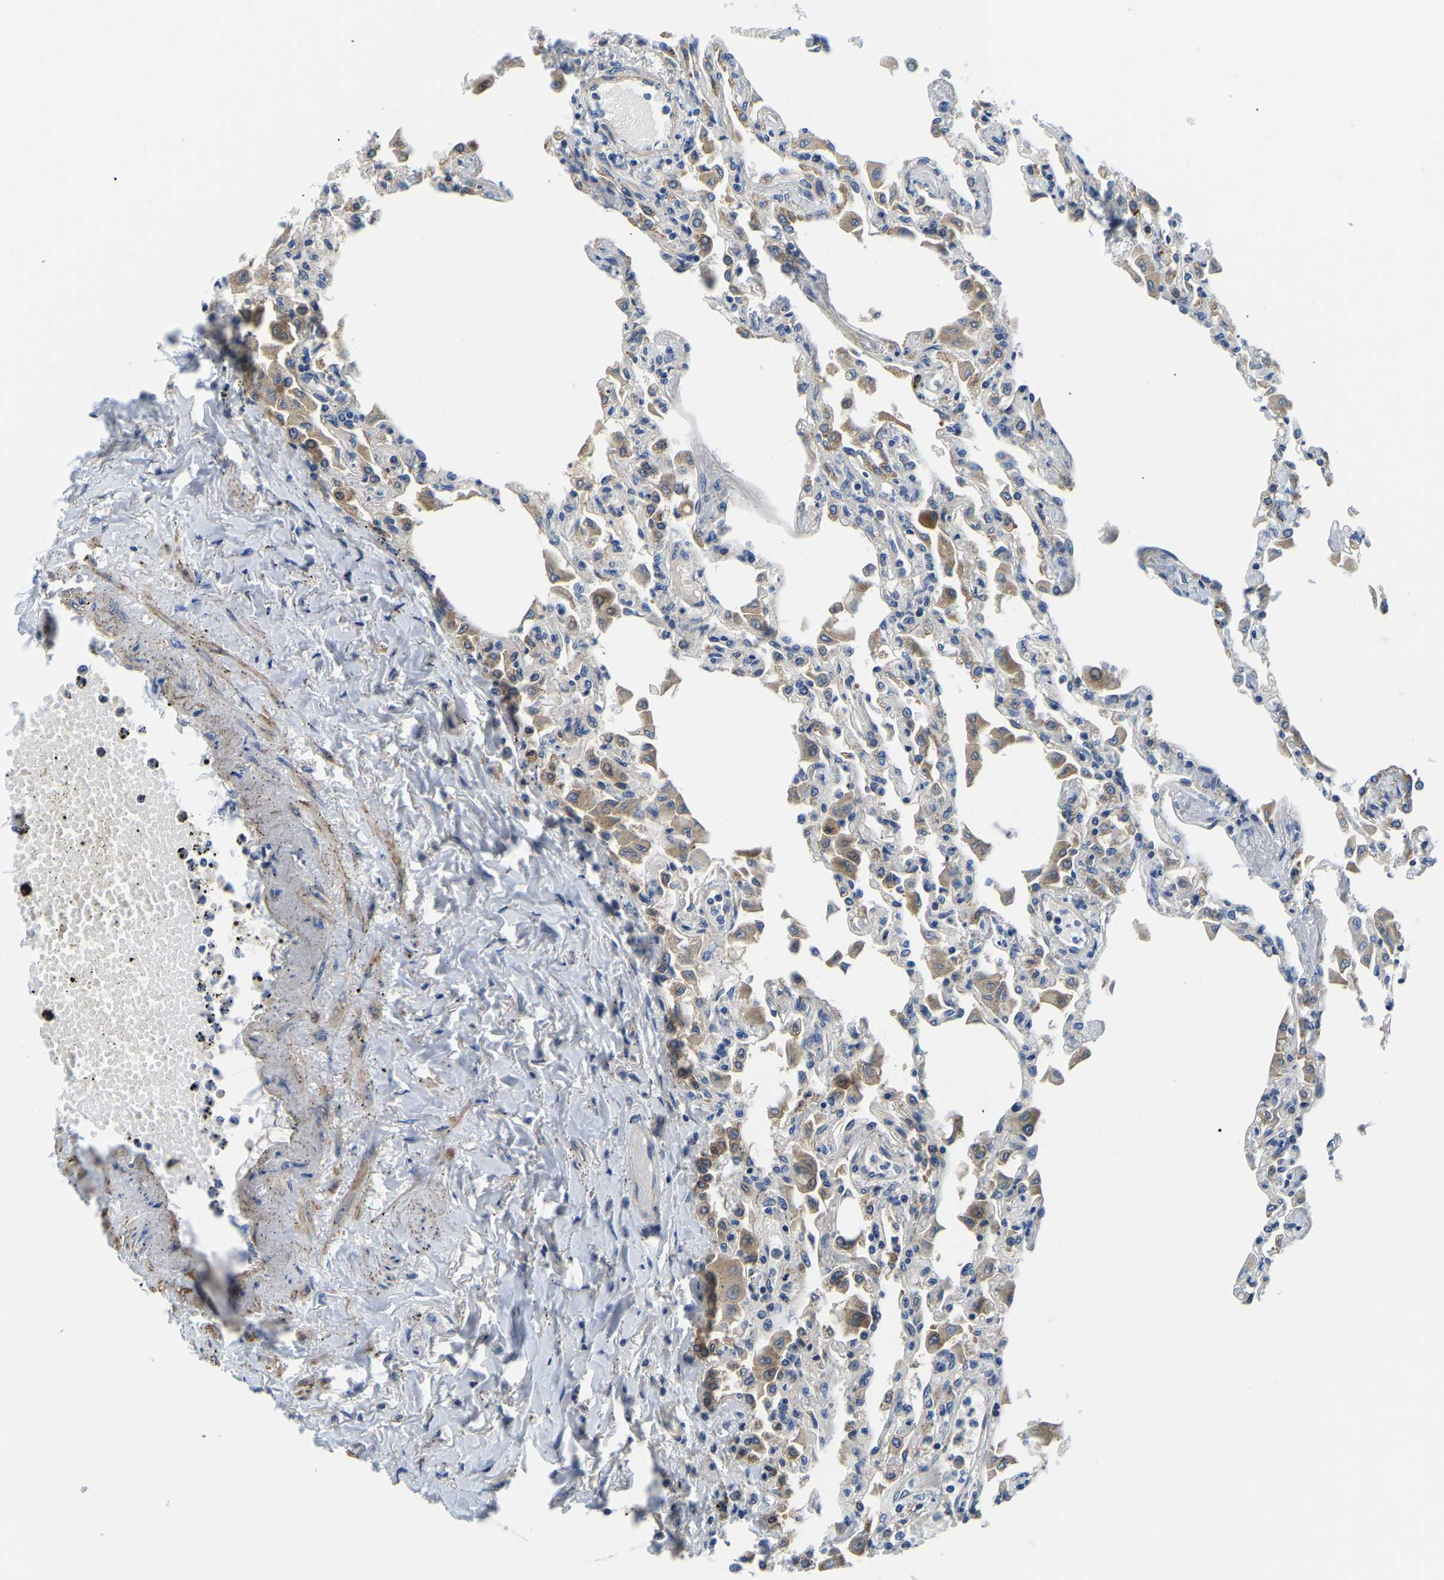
{"staining": {"intensity": "negative", "quantity": "none", "location": "none"}, "tissue": "lung", "cell_type": "Alveolar cells", "image_type": "normal", "snomed": [{"axis": "morphology", "description": "Normal tissue, NOS"}, {"axis": "topography", "description": "Bronchus"}, {"axis": "topography", "description": "Lung"}], "caption": "Immunohistochemistry micrograph of unremarkable lung stained for a protein (brown), which demonstrates no staining in alveolar cells.", "gene": "LIAS", "patient": {"sex": "female", "age": 49}}